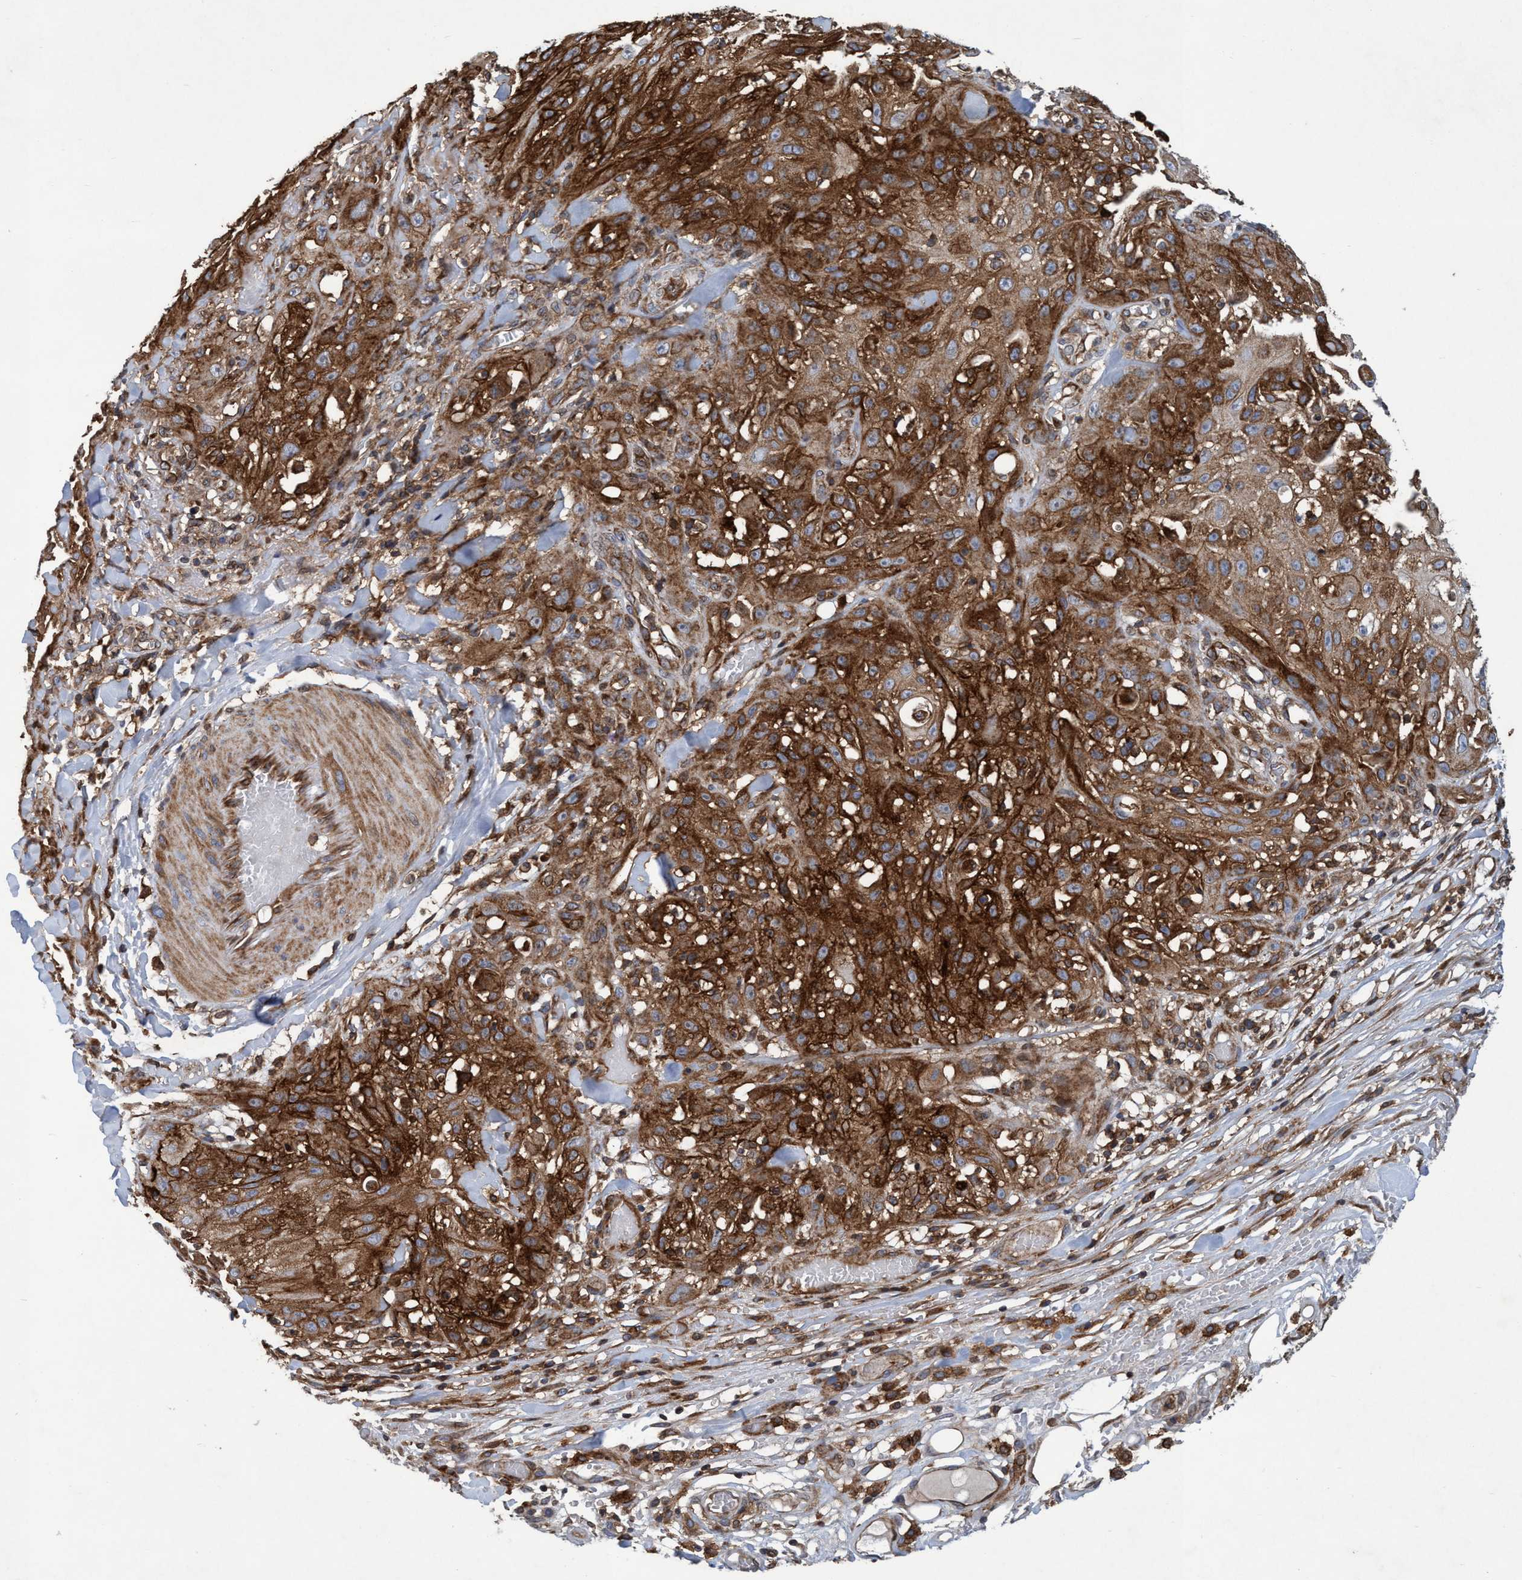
{"staining": {"intensity": "strong", "quantity": ">75%", "location": "cytoplasmic/membranous"}, "tissue": "skin cancer", "cell_type": "Tumor cells", "image_type": "cancer", "snomed": [{"axis": "morphology", "description": "Squamous cell carcinoma, NOS"}, {"axis": "topography", "description": "Skin"}], "caption": "Skin squamous cell carcinoma stained for a protein (brown) reveals strong cytoplasmic/membranous positive positivity in about >75% of tumor cells.", "gene": "SLC16A3", "patient": {"sex": "male", "age": 75}}